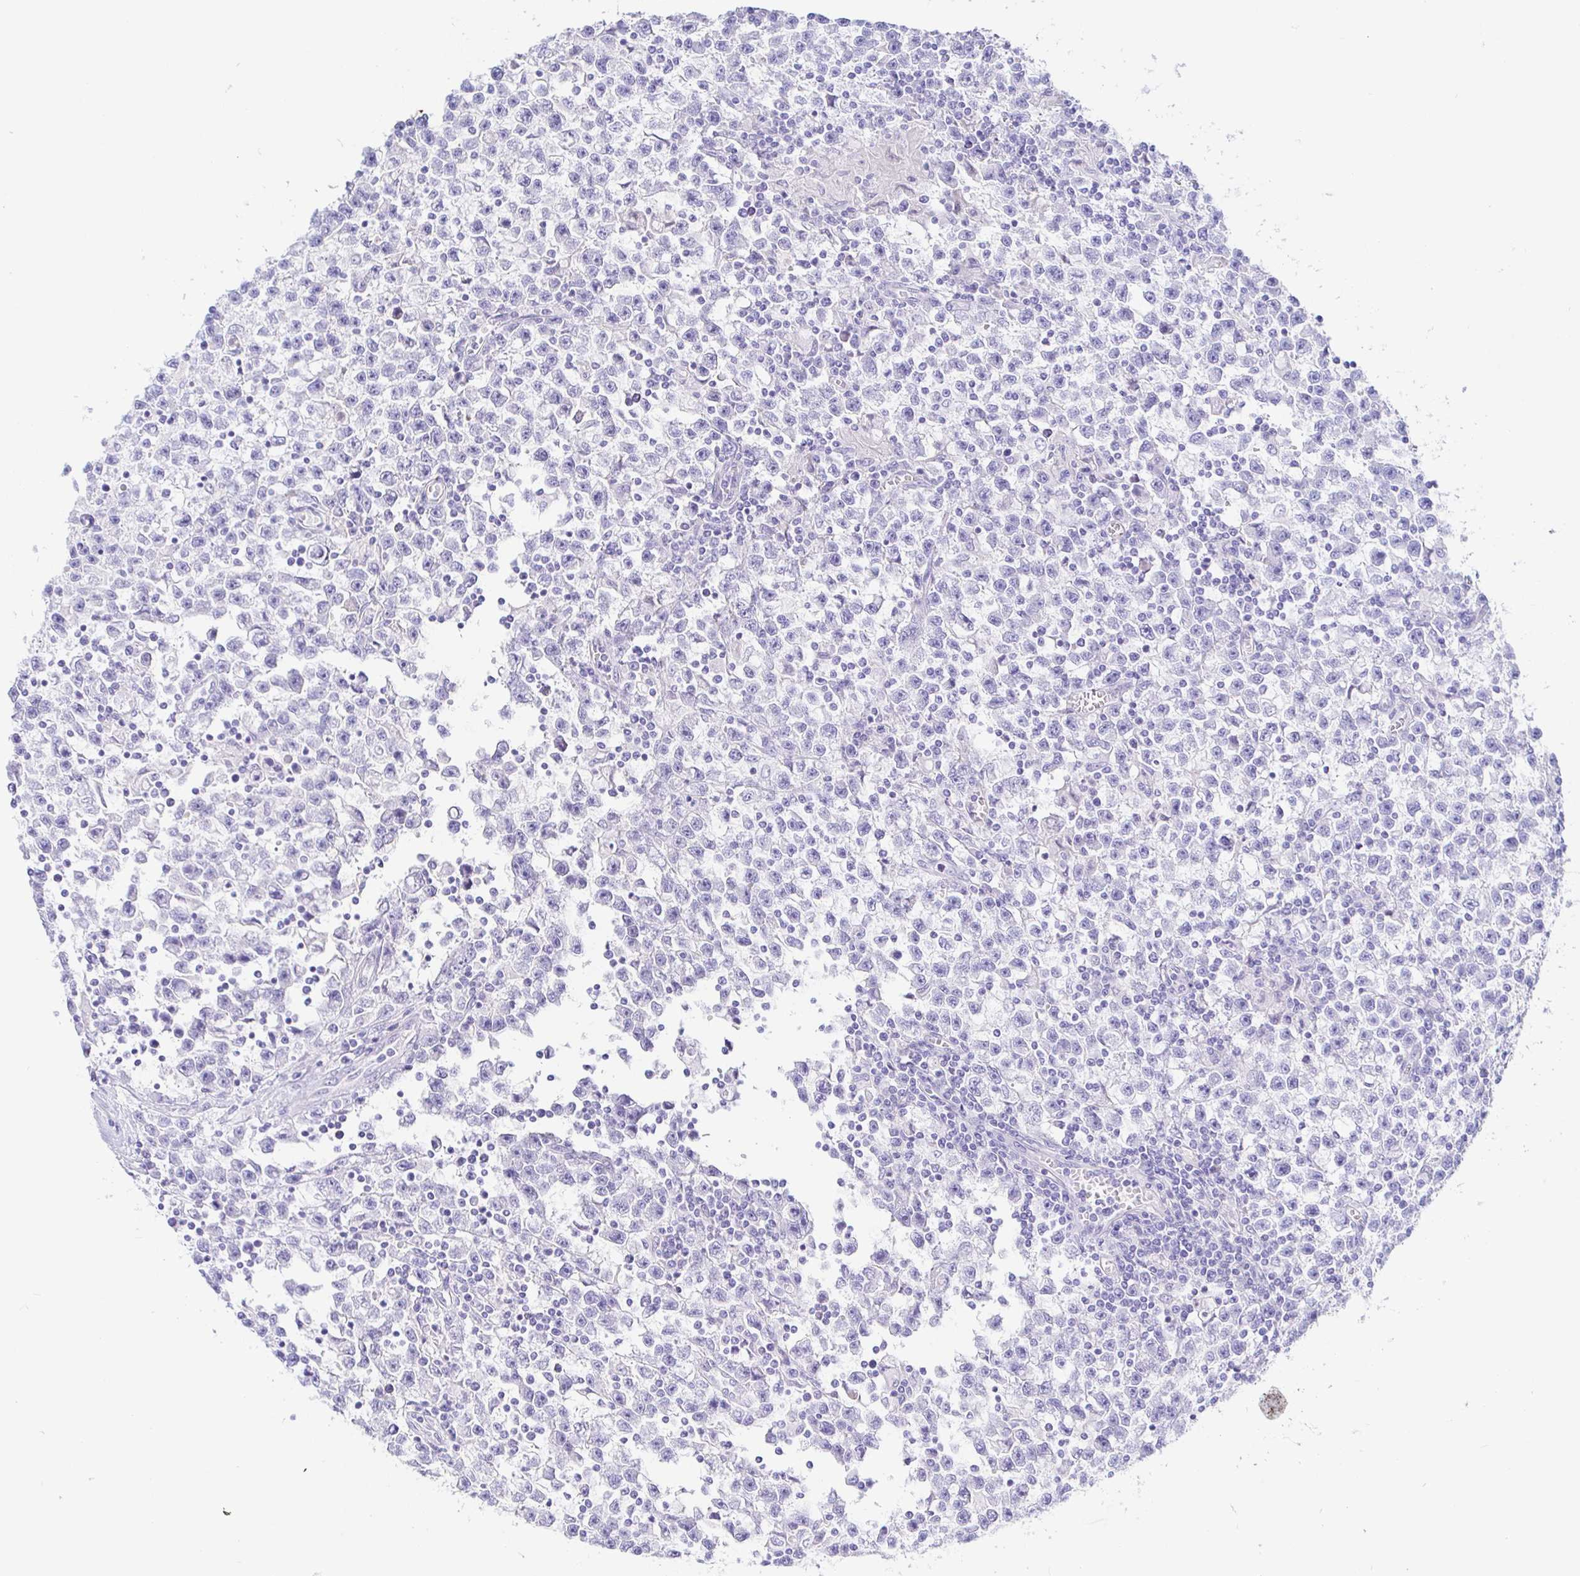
{"staining": {"intensity": "negative", "quantity": "none", "location": "none"}, "tissue": "testis cancer", "cell_type": "Tumor cells", "image_type": "cancer", "snomed": [{"axis": "morphology", "description": "Seminoma, NOS"}, {"axis": "topography", "description": "Testis"}], "caption": "DAB immunohistochemical staining of testis cancer (seminoma) displays no significant expression in tumor cells.", "gene": "PINLYP", "patient": {"sex": "male", "age": 31}}